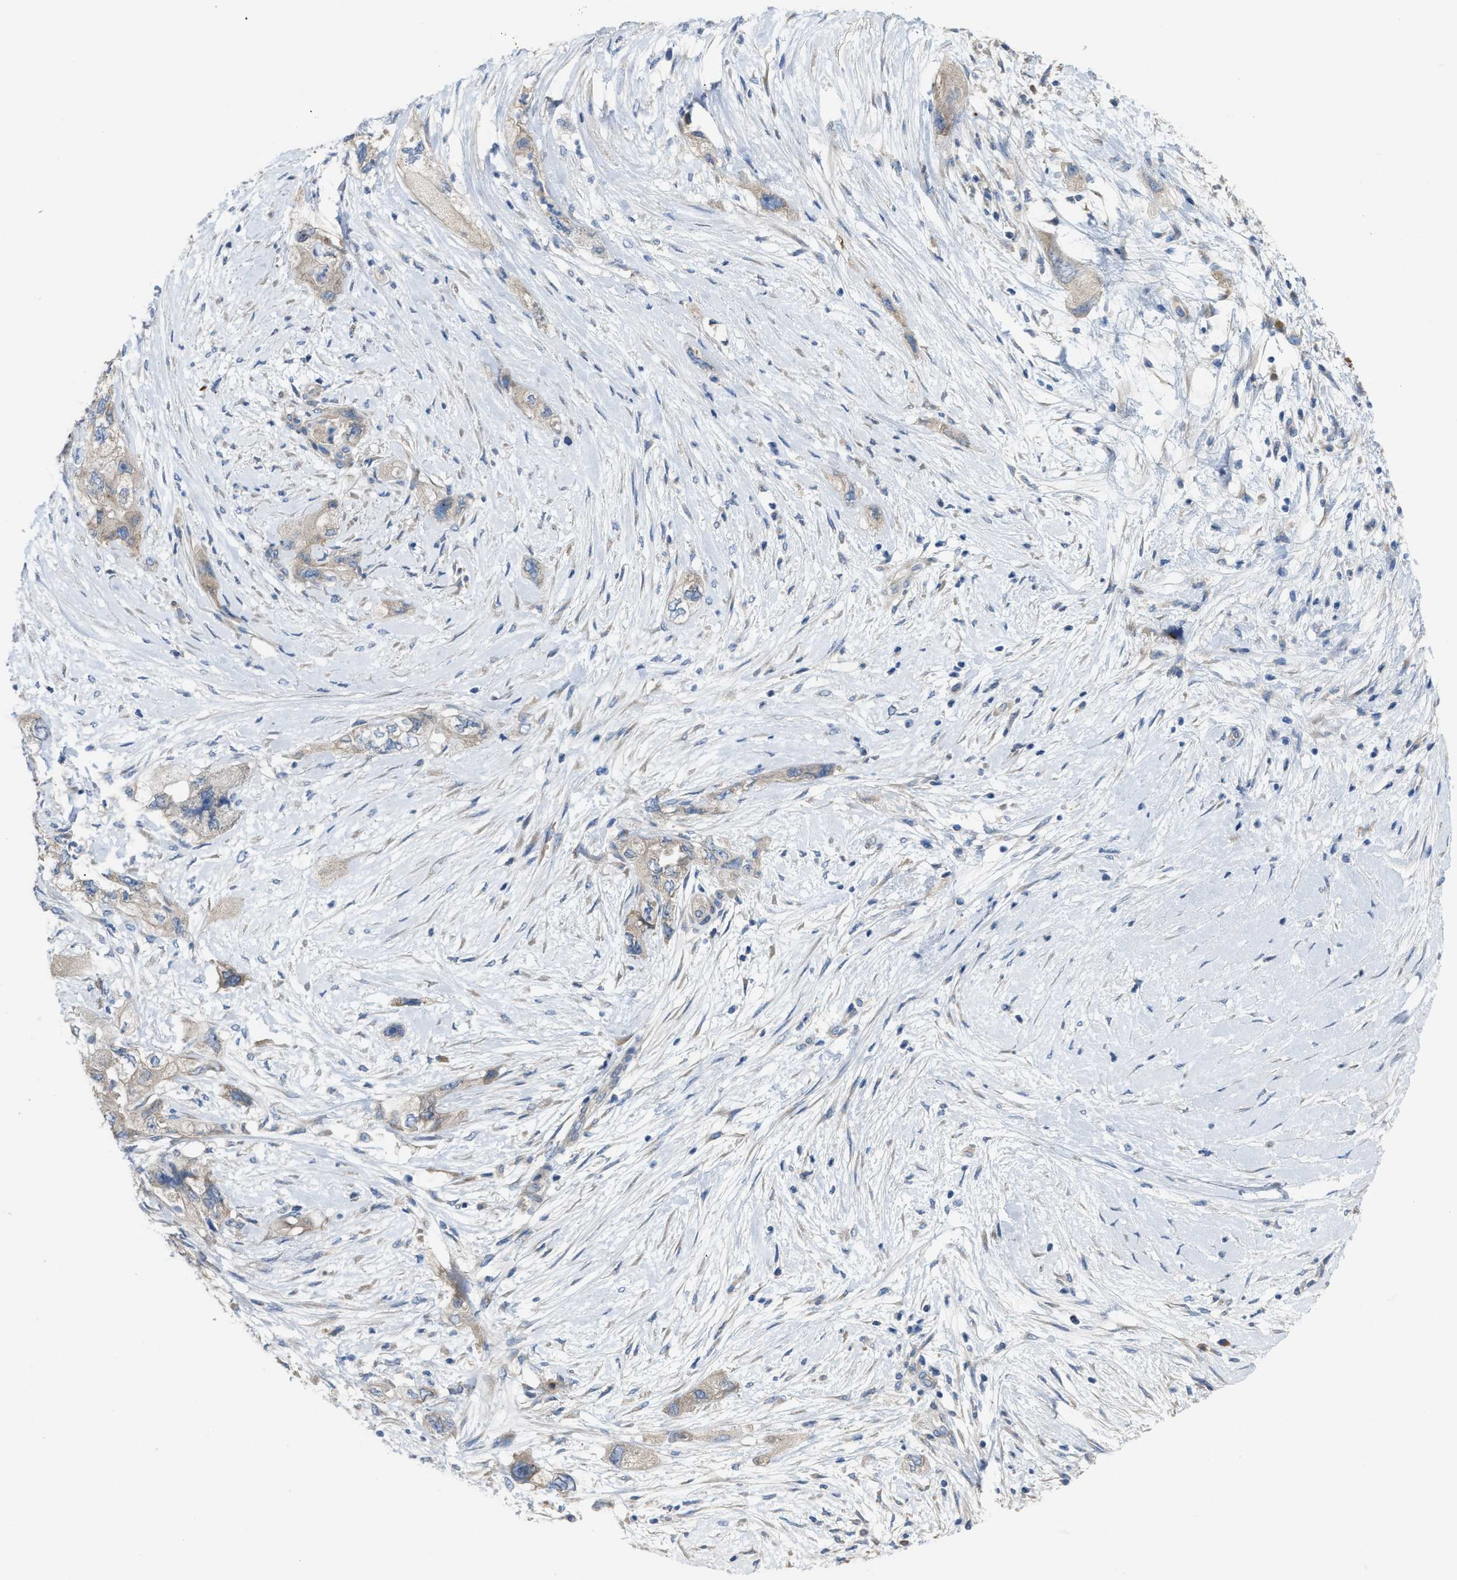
{"staining": {"intensity": "weak", "quantity": "<25%", "location": "cytoplasmic/membranous"}, "tissue": "pancreatic cancer", "cell_type": "Tumor cells", "image_type": "cancer", "snomed": [{"axis": "morphology", "description": "Adenocarcinoma, NOS"}, {"axis": "topography", "description": "Pancreas"}], "caption": "The image demonstrates no significant expression in tumor cells of pancreatic adenocarcinoma. (DAB immunohistochemistry with hematoxylin counter stain).", "gene": "DHX58", "patient": {"sex": "female", "age": 73}}